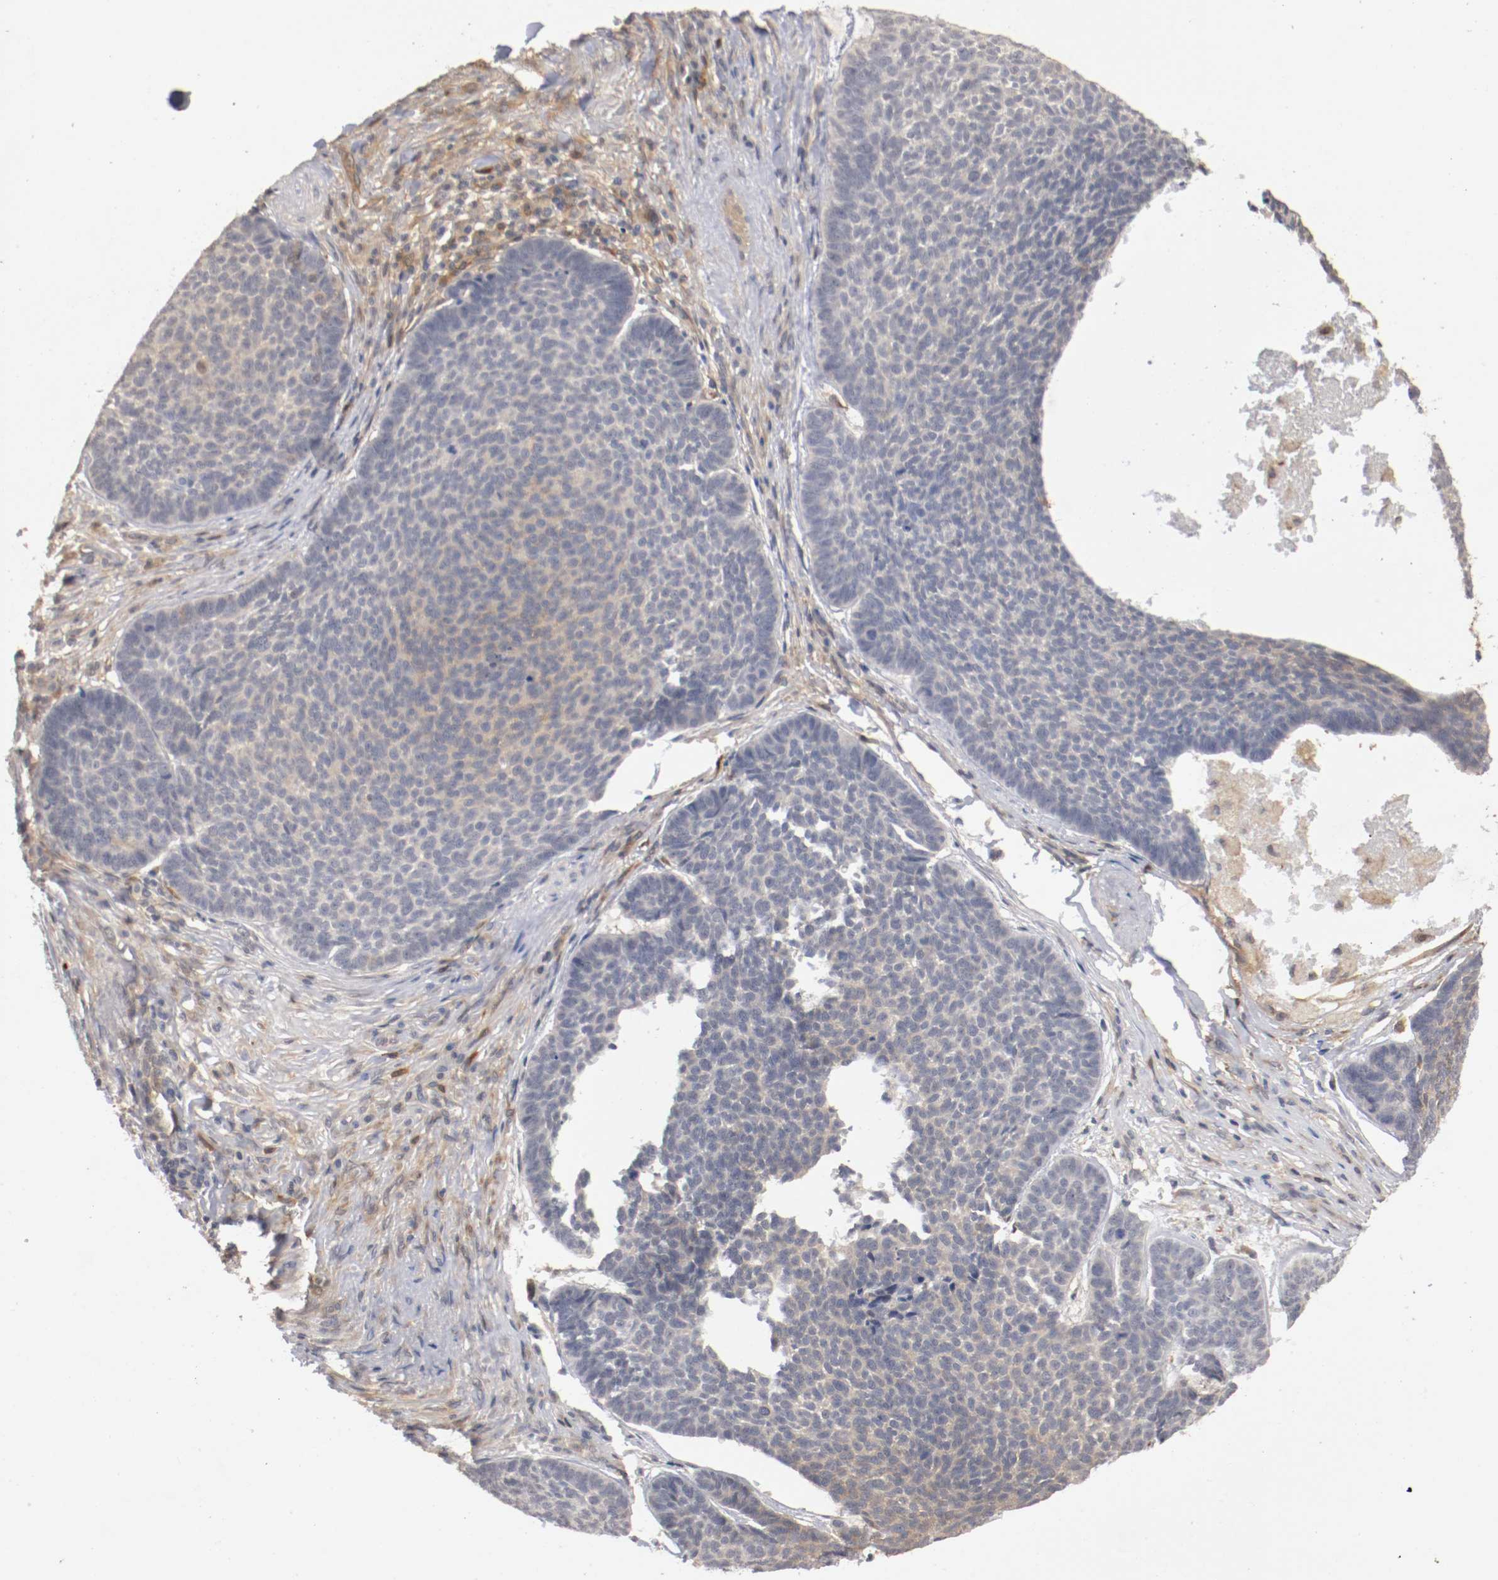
{"staining": {"intensity": "weak", "quantity": "<25%", "location": "cytoplasmic/membranous"}, "tissue": "skin cancer", "cell_type": "Tumor cells", "image_type": "cancer", "snomed": [{"axis": "morphology", "description": "Basal cell carcinoma"}, {"axis": "topography", "description": "Skin"}], "caption": "Tumor cells are negative for protein expression in human skin cancer.", "gene": "RBM23", "patient": {"sex": "male", "age": 84}}